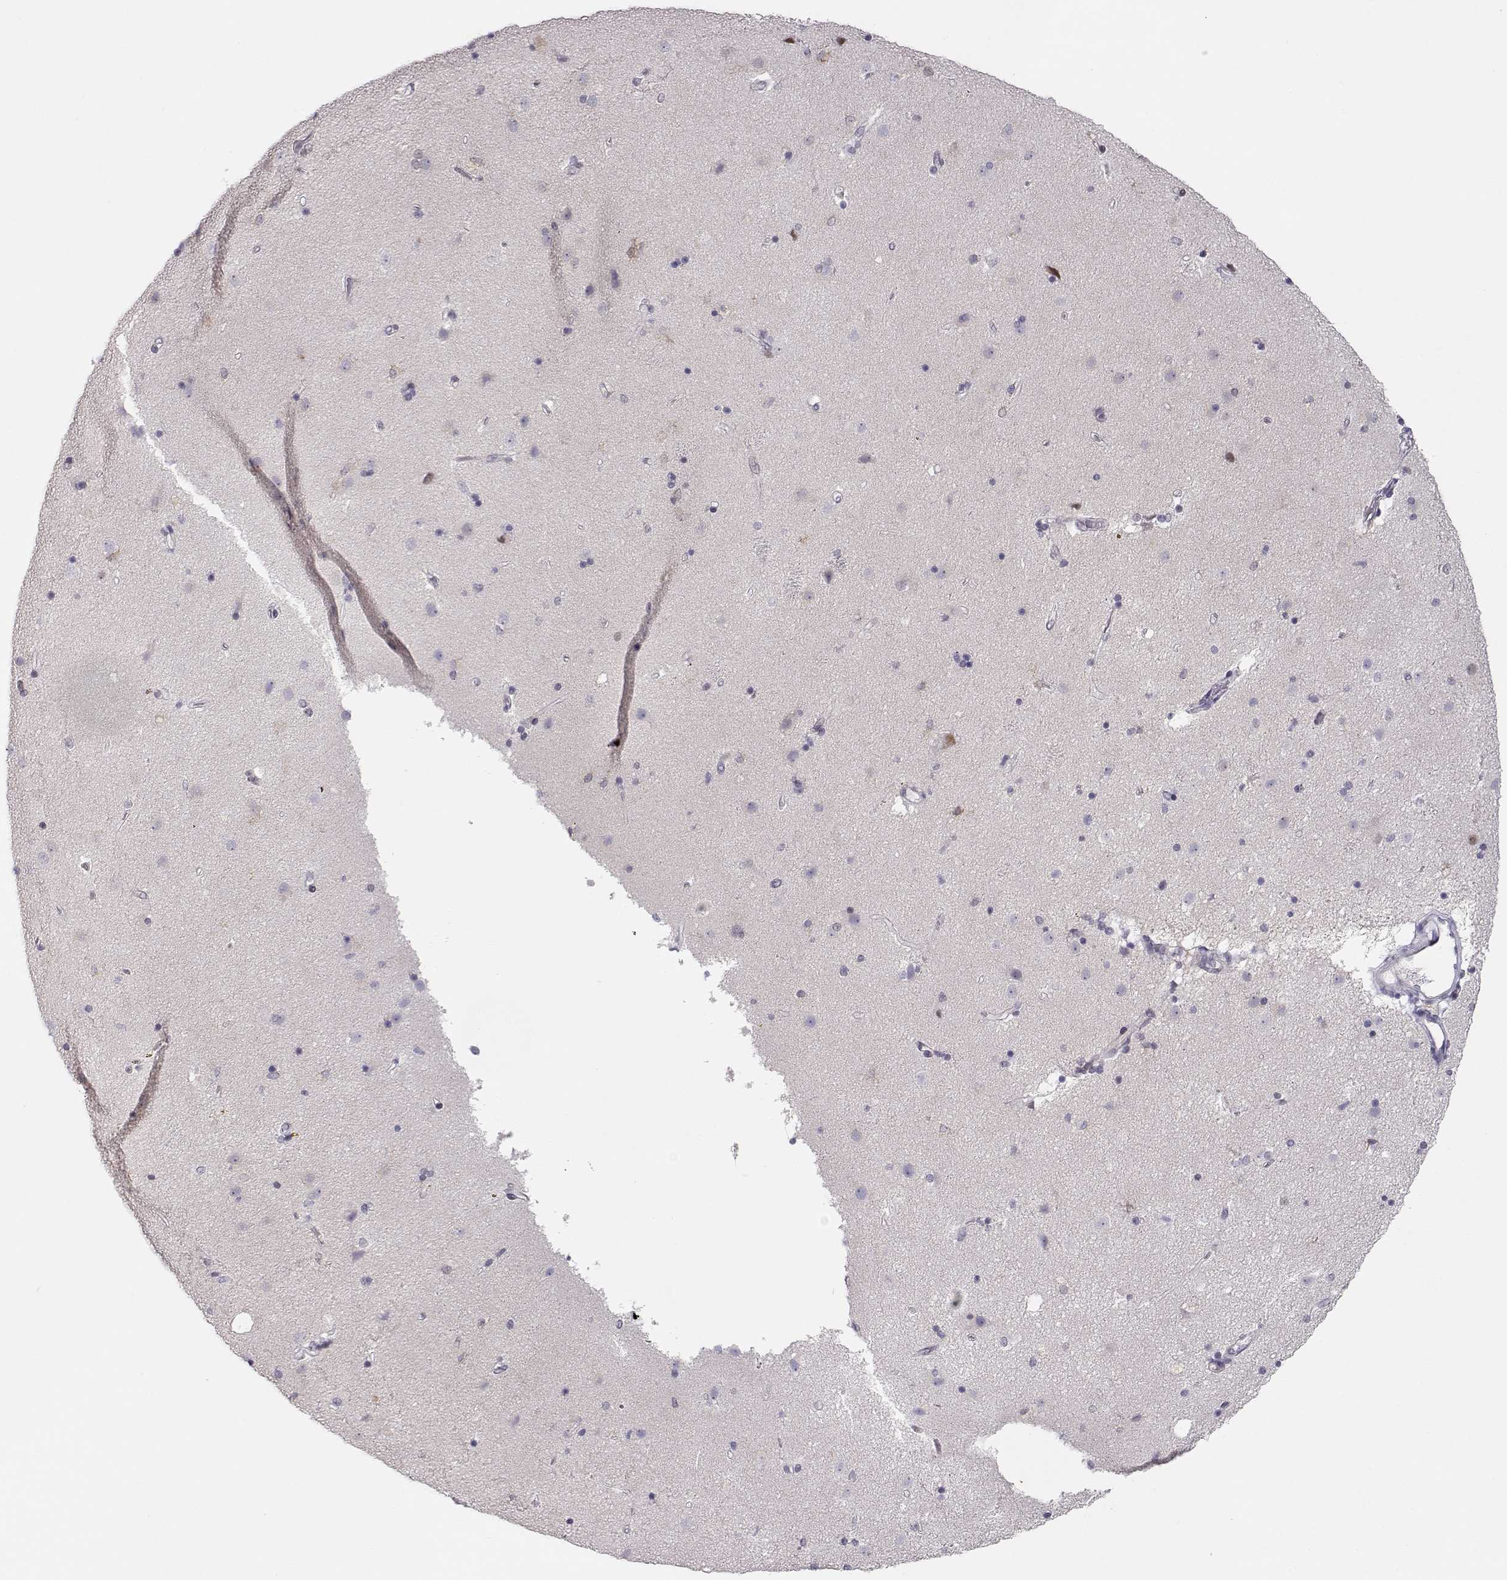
{"staining": {"intensity": "negative", "quantity": "none", "location": "none"}, "tissue": "caudate", "cell_type": "Glial cells", "image_type": "normal", "snomed": [{"axis": "morphology", "description": "Normal tissue, NOS"}, {"axis": "topography", "description": "Lateral ventricle wall"}], "caption": "Glial cells are negative for brown protein staining in normal caudate. The staining was performed using DAB (3,3'-diaminobenzidine) to visualize the protein expression in brown, while the nuclei were stained in blue with hematoxylin (Magnification: 20x).", "gene": "TEPP", "patient": {"sex": "female", "age": 71}}